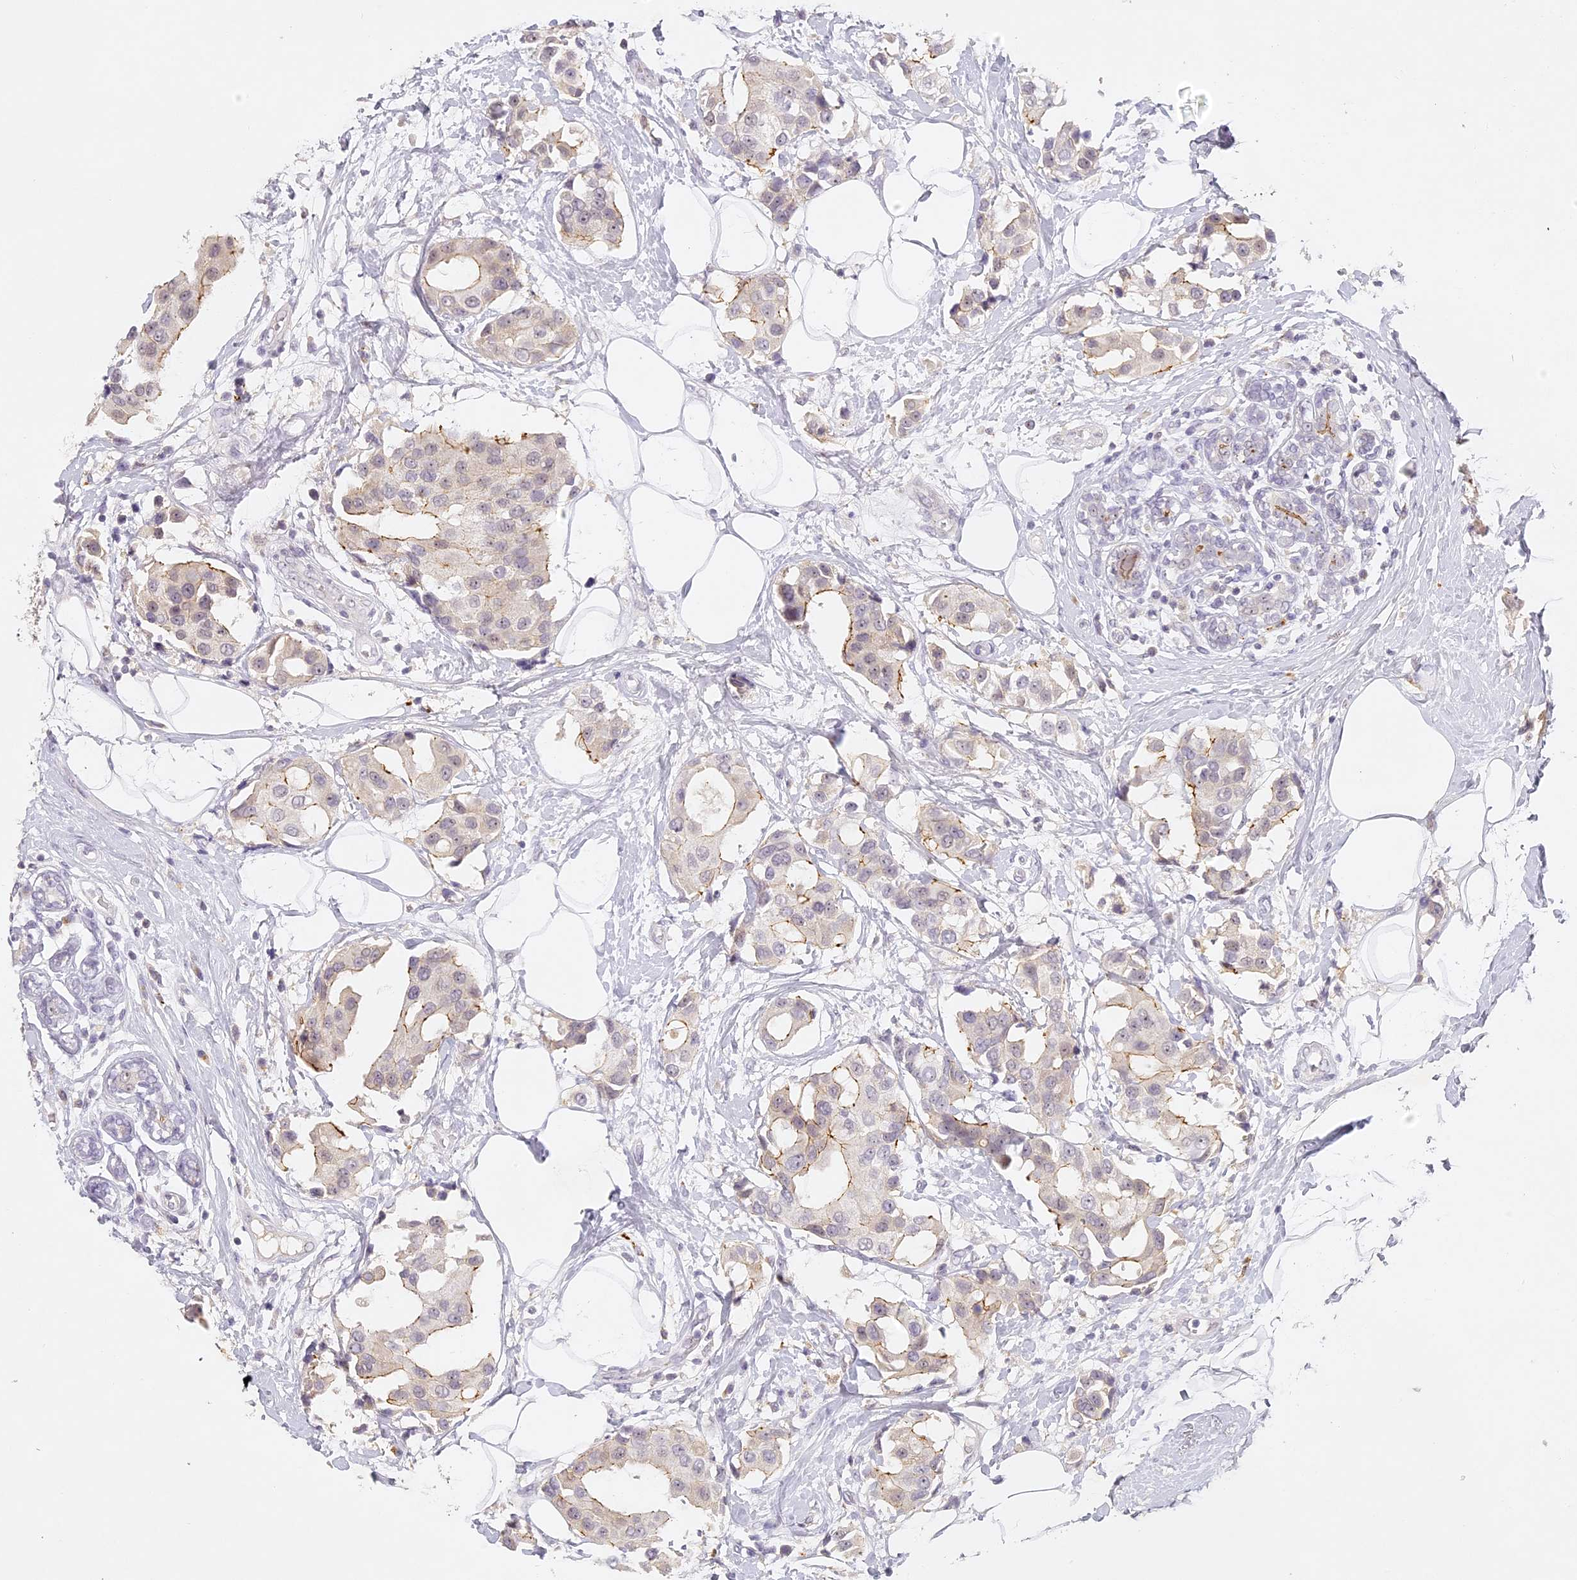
{"staining": {"intensity": "moderate", "quantity": "<25%", "location": "cytoplasmic/membranous"}, "tissue": "breast cancer", "cell_type": "Tumor cells", "image_type": "cancer", "snomed": [{"axis": "morphology", "description": "Normal tissue, NOS"}, {"axis": "morphology", "description": "Duct carcinoma"}, {"axis": "topography", "description": "Breast"}], "caption": "Protein staining by IHC exhibits moderate cytoplasmic/membranous expression in about <25% of tumor cells in breast infiltrating ductal carcinoma. Immunohistochemistry stains the protein in brown and the nuclei are stained blue.", "gene": "ELL3", "patient": {"sex": "female", "age": 39}}